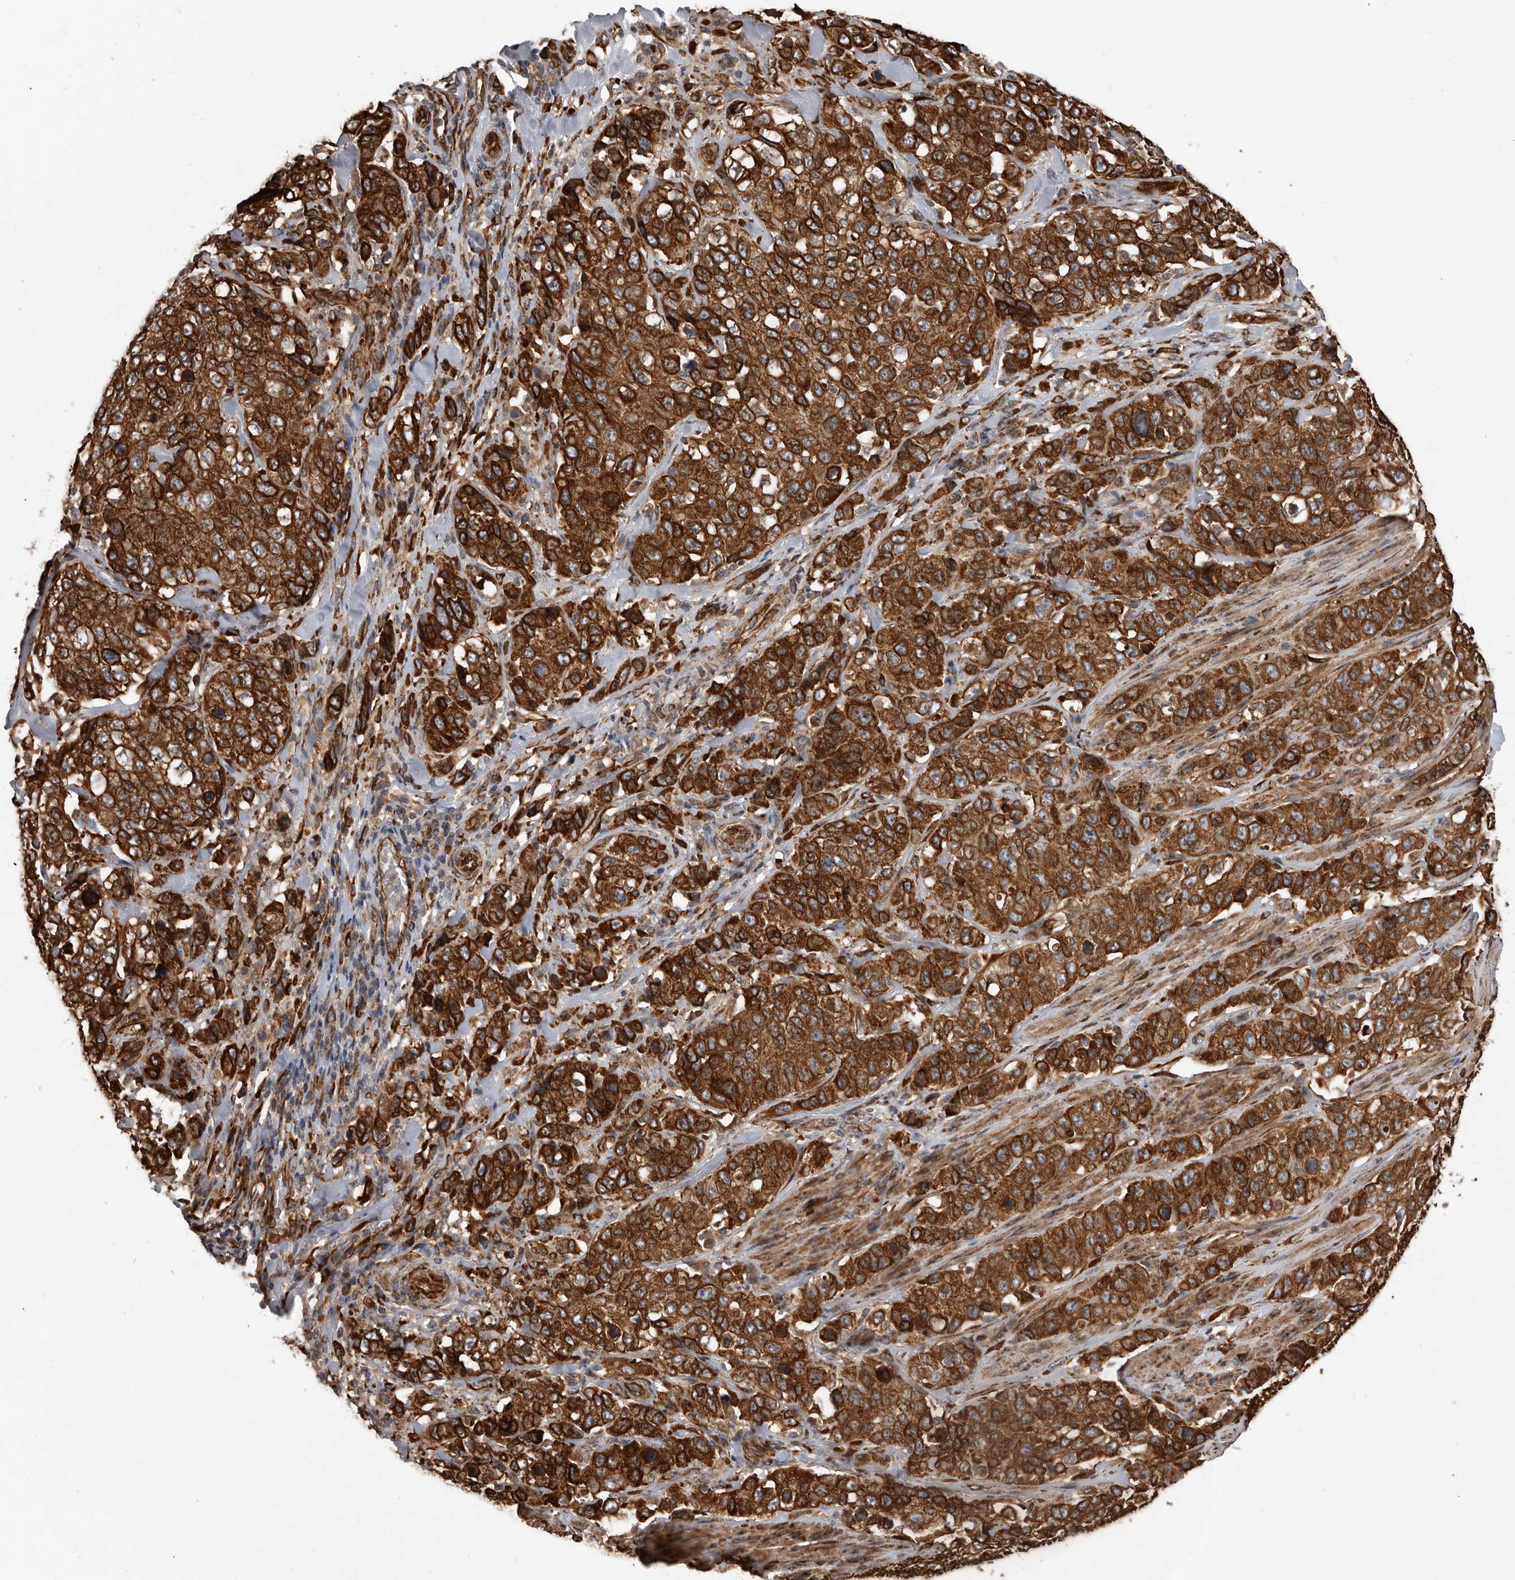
{"staining": {"intensity": "strong", "quantity": ">75%", "location": "cytoplasmic/membranous"}, "tissue": "stomach cancer", "cell_type": "Tumor cells", "image_type": "cancer", "snomed": [{"axis": "morphology", "description": "Adenocarcinoma, NOS"}, {"axis": "topography", "description": "Stomach"}], "caption": "Human stomach cancer stained with a protein marker displays strong staining in tumor cells.", "gene": "CEP350", "patient": {"sex": "male", "age": 48}}